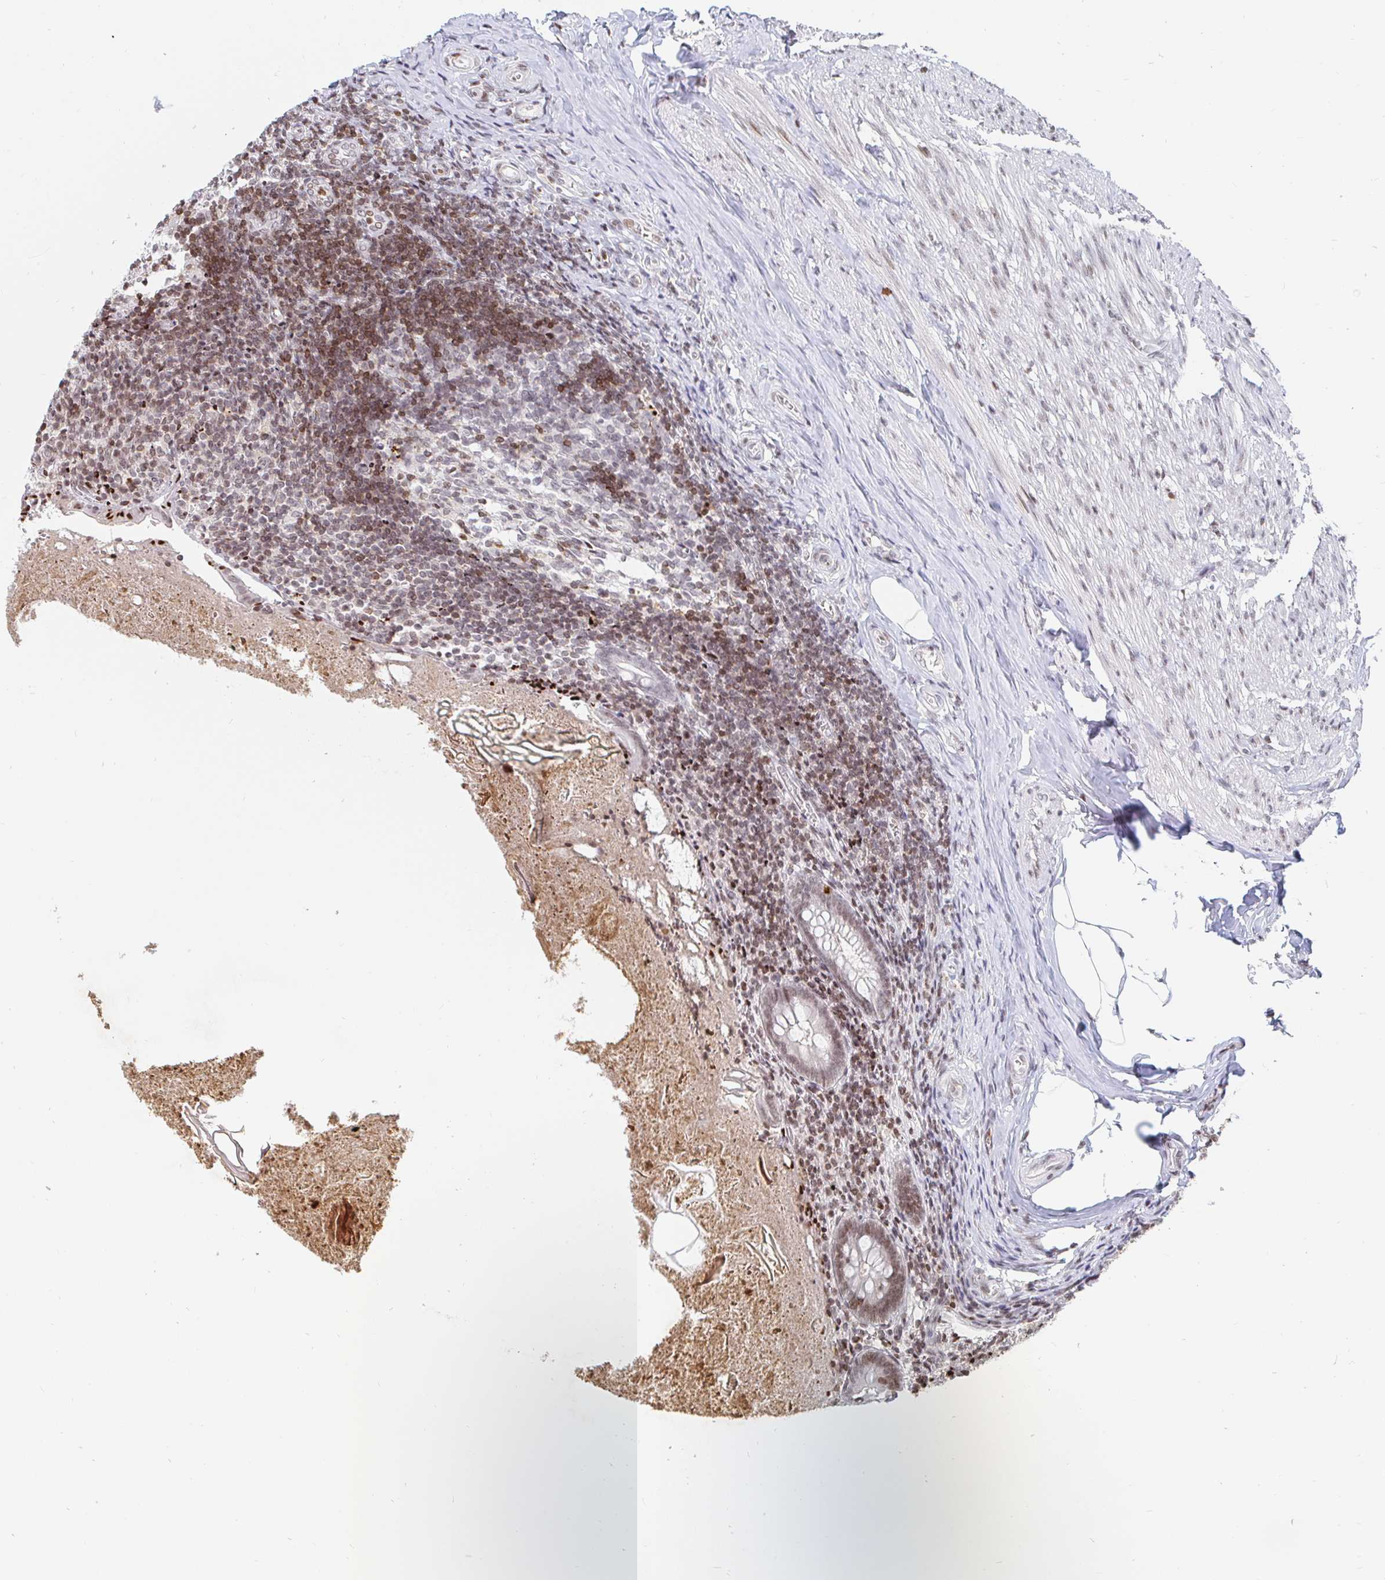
{"staining": {"intensity": "moderate", "quantity": ">75%", "location": "nuclear"}, "tissue": "appendix", "cell_type": "Glandular cells", "image_type": "normal", "snomed": [{"axis": "morphology", "description": "Normal tissue, NOS"}, {"axis": "topography", "description": "Appendix"}], "caption": "Appendix stained with a brown dye exhibits moderate nuclear positive positivity in about >75% of glandular cells.", "gene": "HOXC10", "patient": {"sex": "female", "age": 17}}